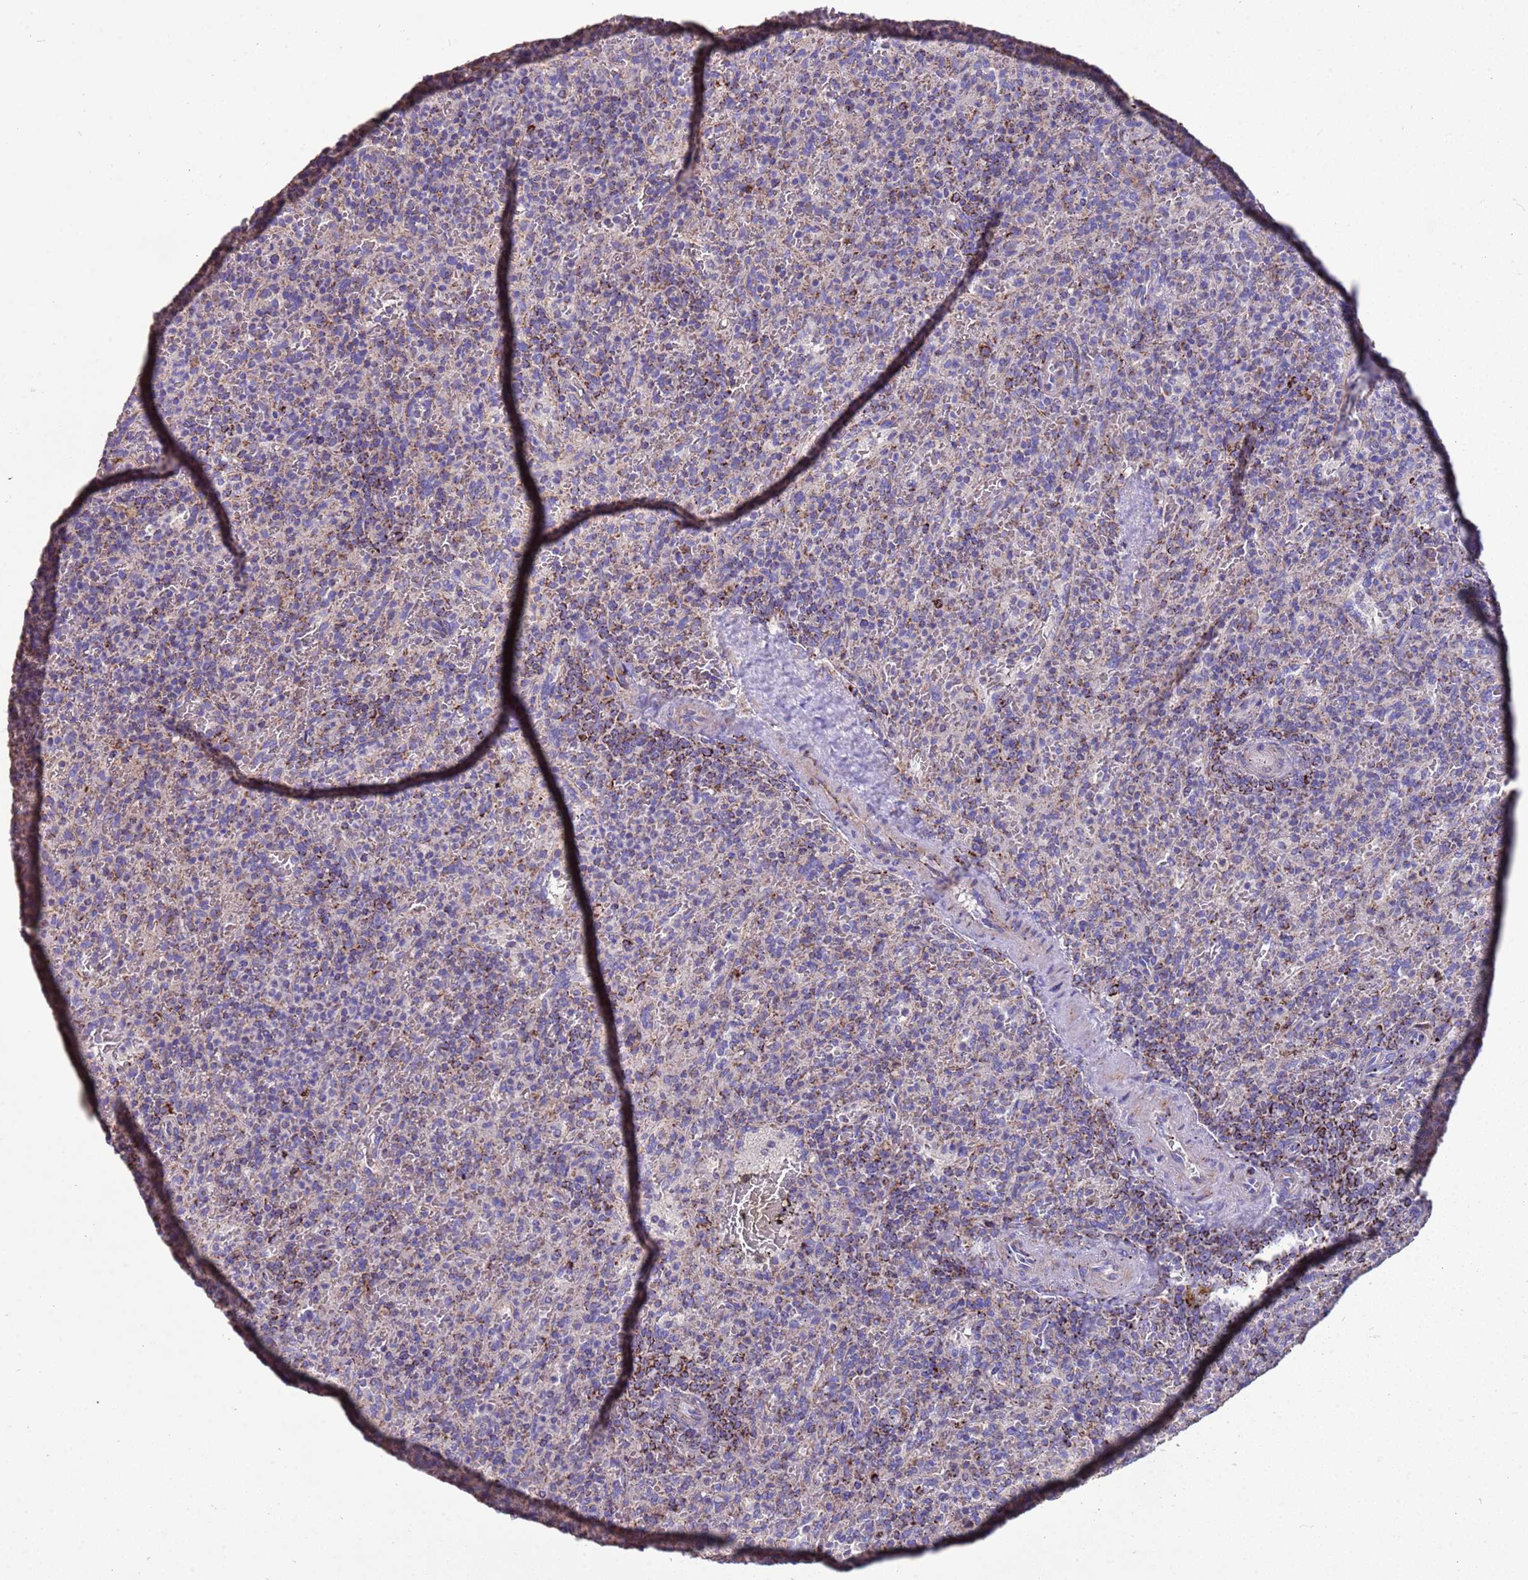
{"staining": {"intensity": "moderate", "quantity": "<25%", "location": "cytoplasmic/membranous"}, "tissue": "spleen", "cell_type": "Cells in red pulp", "image_type": "normal", "snomed": [{"axis": "morphology", "description": "Normal tissue, NOS"}, {"axis": "topography", "description": "Spleen"}], "caption": "Immunohistochemistry of normal spleen displays low levels of moderate cytoplasmic/membranous positivity in approximately <25% of cells in red pulp. Immunohistochemistry stains the protein in brown and the nuclei are stained blue.", "gene": "ZNFX1", "patient": {"sex": "male", "age": 82}}